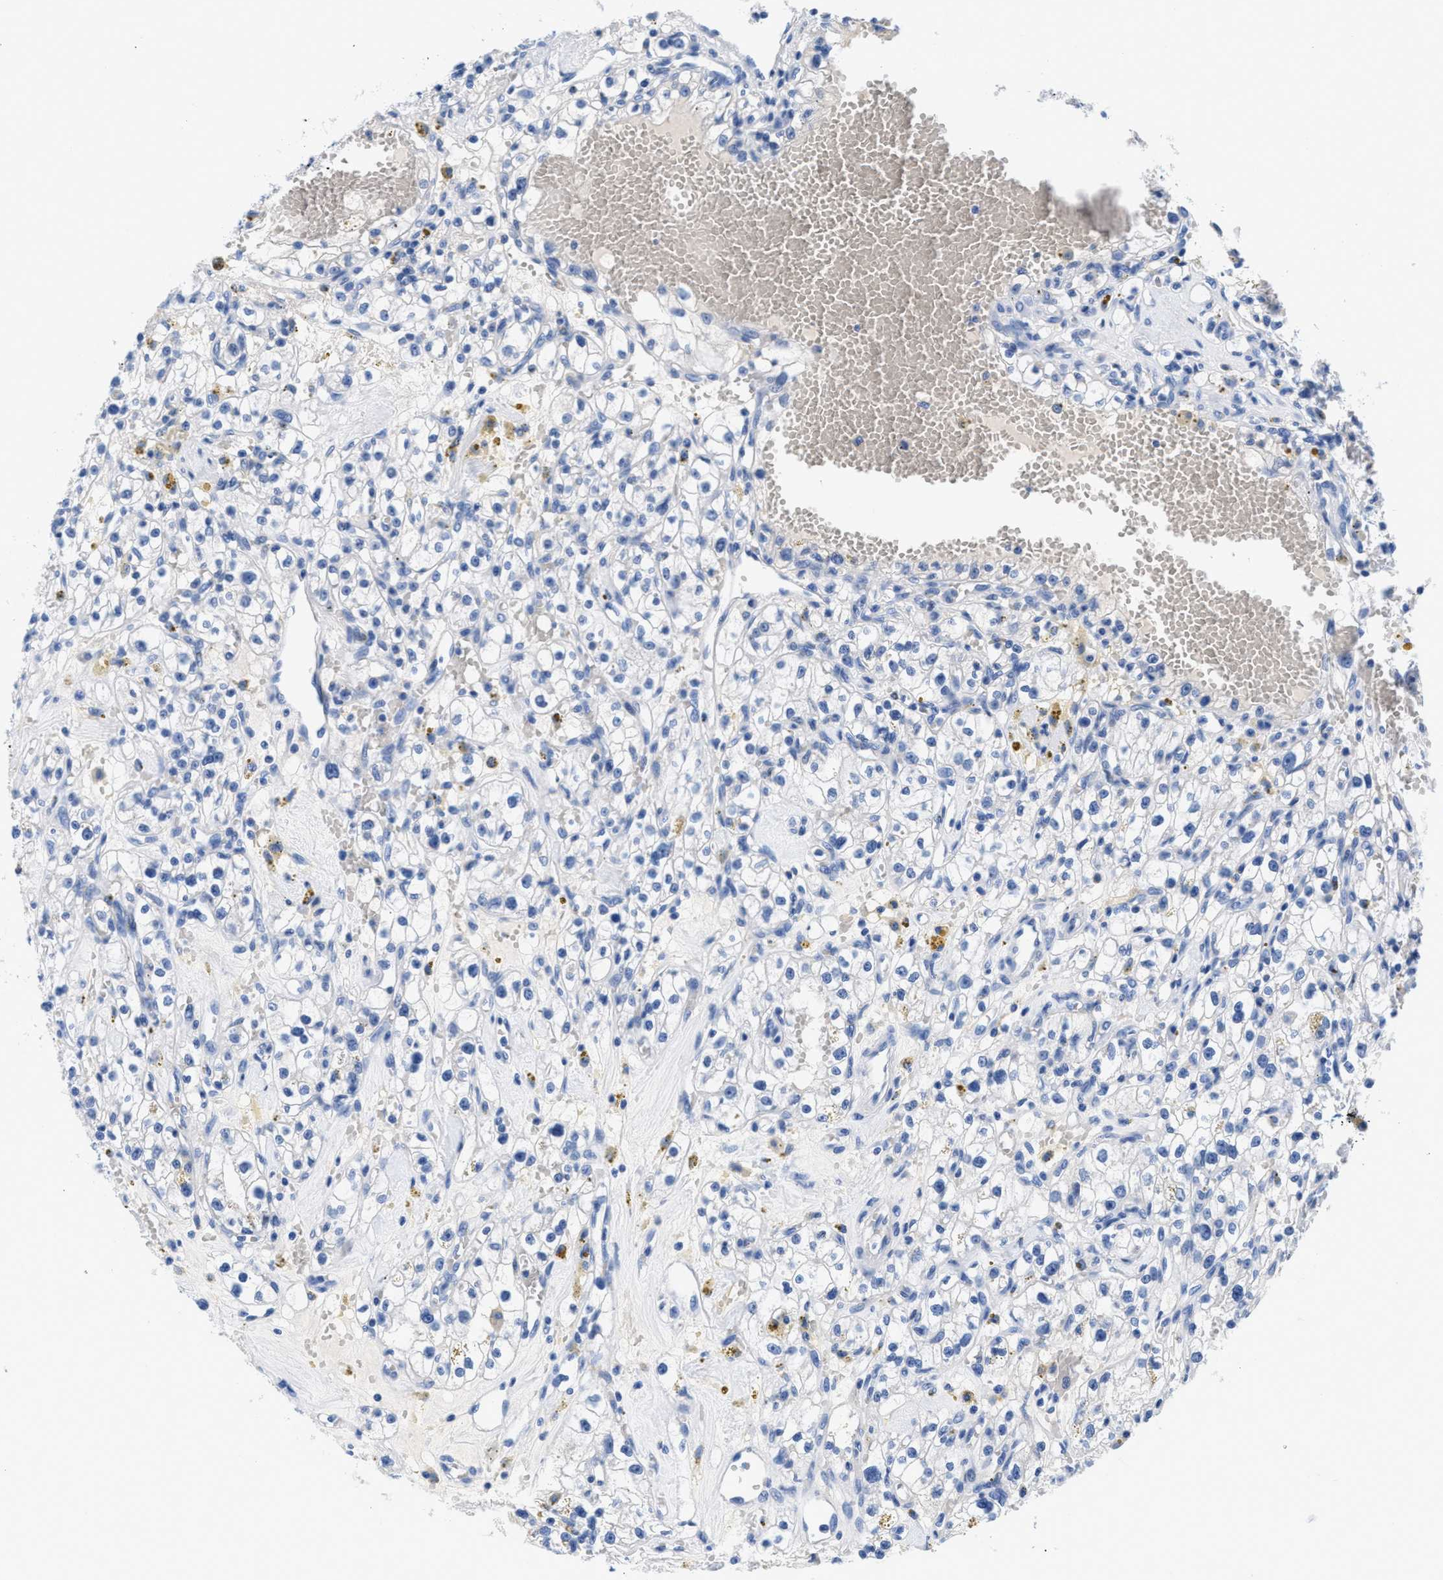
{"staining": {"intensity": "negative", "quantity": "none", "location": "none"}, "tissue": "renal cancer", "cell_type": "Tumor cells", "image_type": "cancer", "snomed": [{"axis": "morphology", "description": "Adenocarcinoma, NOS"}, {"axis": "topography", "description": "Kidney"}], "caption": "High power microscopy photomicrograph of an IHC histopathology image of renal cancer, revealing no significant expression in tumor cells.", "gene": "SLFN13", "patient": {"sex": "male", "age": 56}}